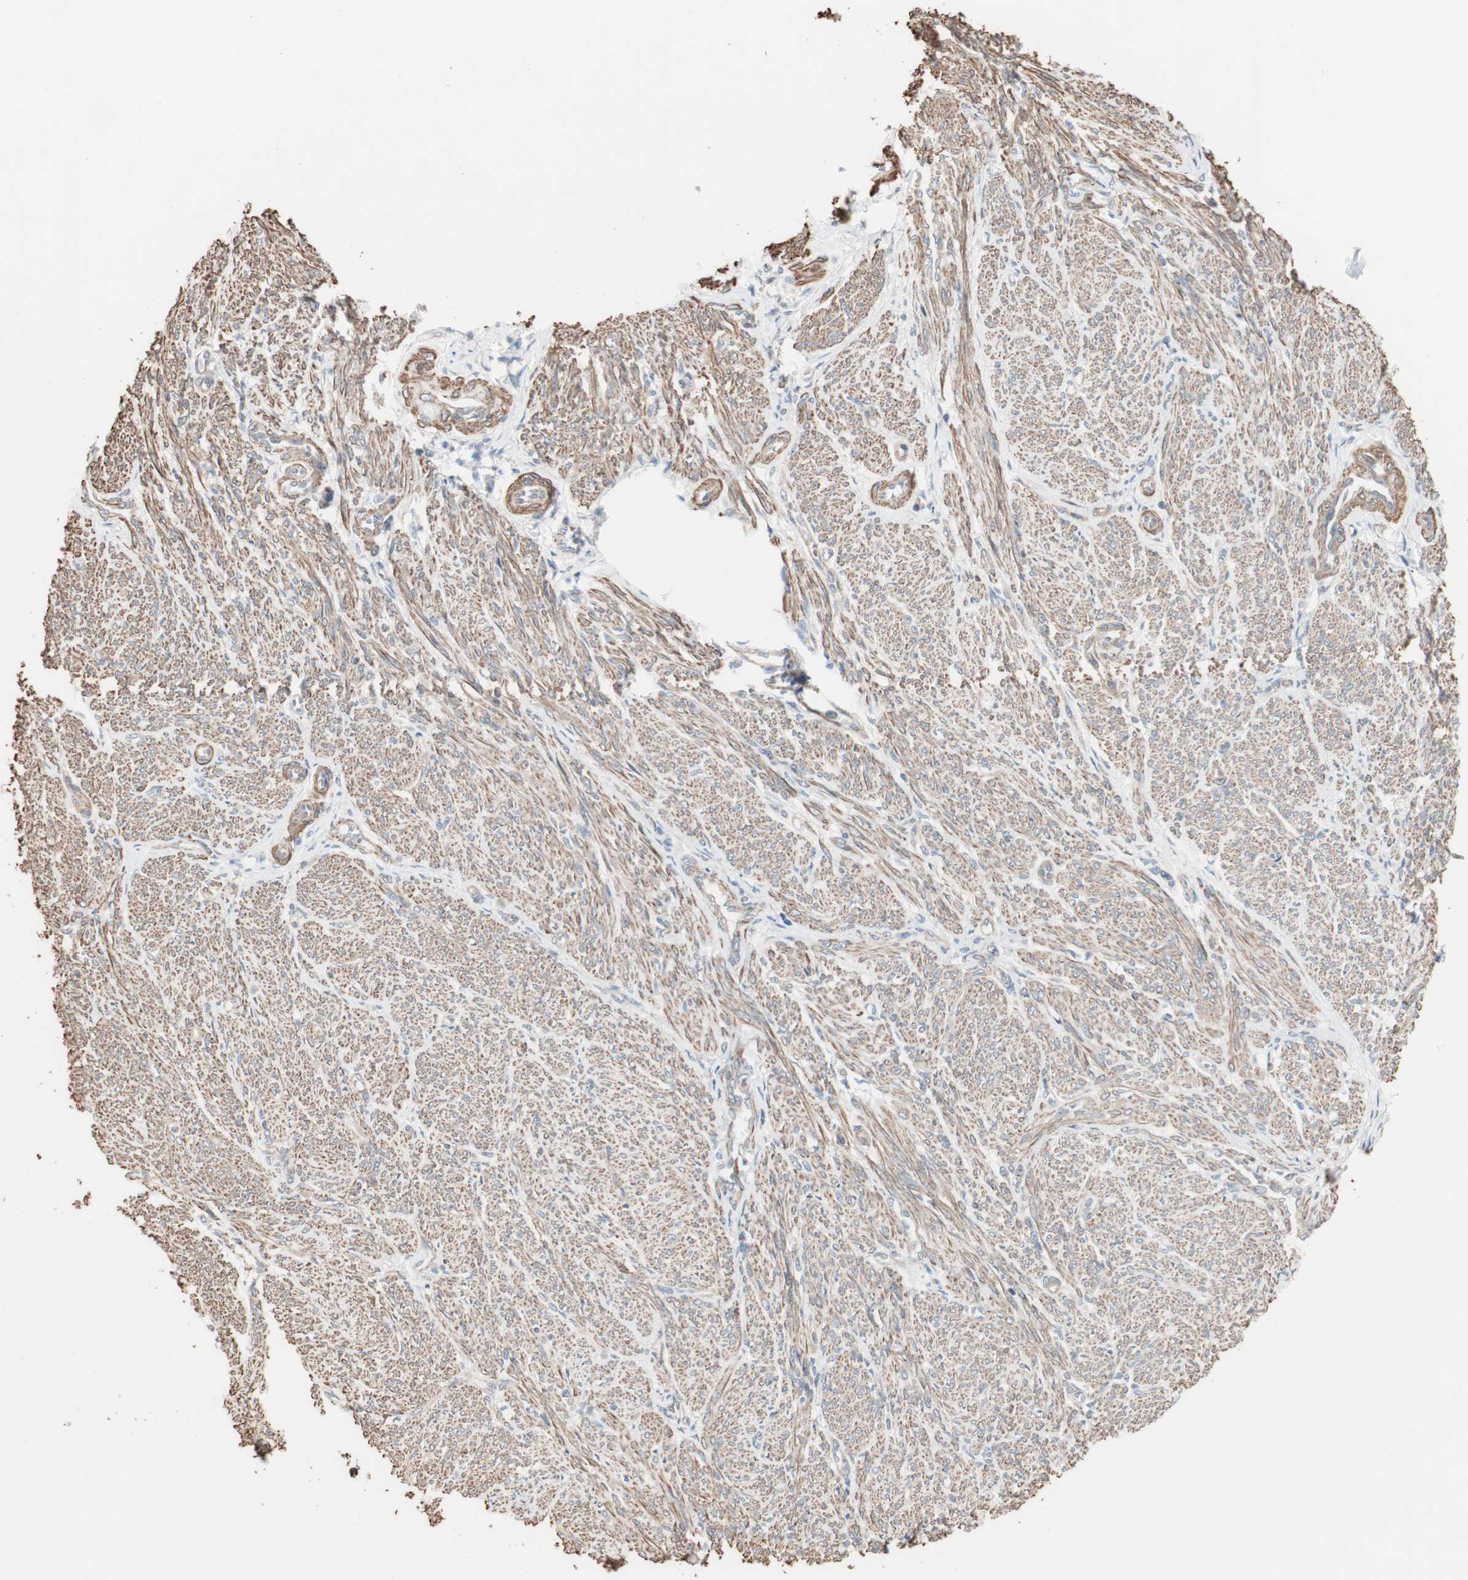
{"staining": {"intensity": "moderate", "quantity": ">75%", "location": "cytoplasmic/membranous"}, "tissue": "smooth muscle", "cell_type": "Smooth muscle cells", "image_type": "normal", "snomed": [{"axis": "morphology", "description": "Normal tissue, NOS"}, {"axis": "topography", "description": "Smooth muscle"}], "caption": "A brown stain shows moderate cytoplasmic/membranous expression of a protein in smooth muscle cells of normal human smooth muscle. (IHC, brightfield microscopy, high magnification).", "gene": "ALG5", "patient": {"sex": "female", "age": 65}}